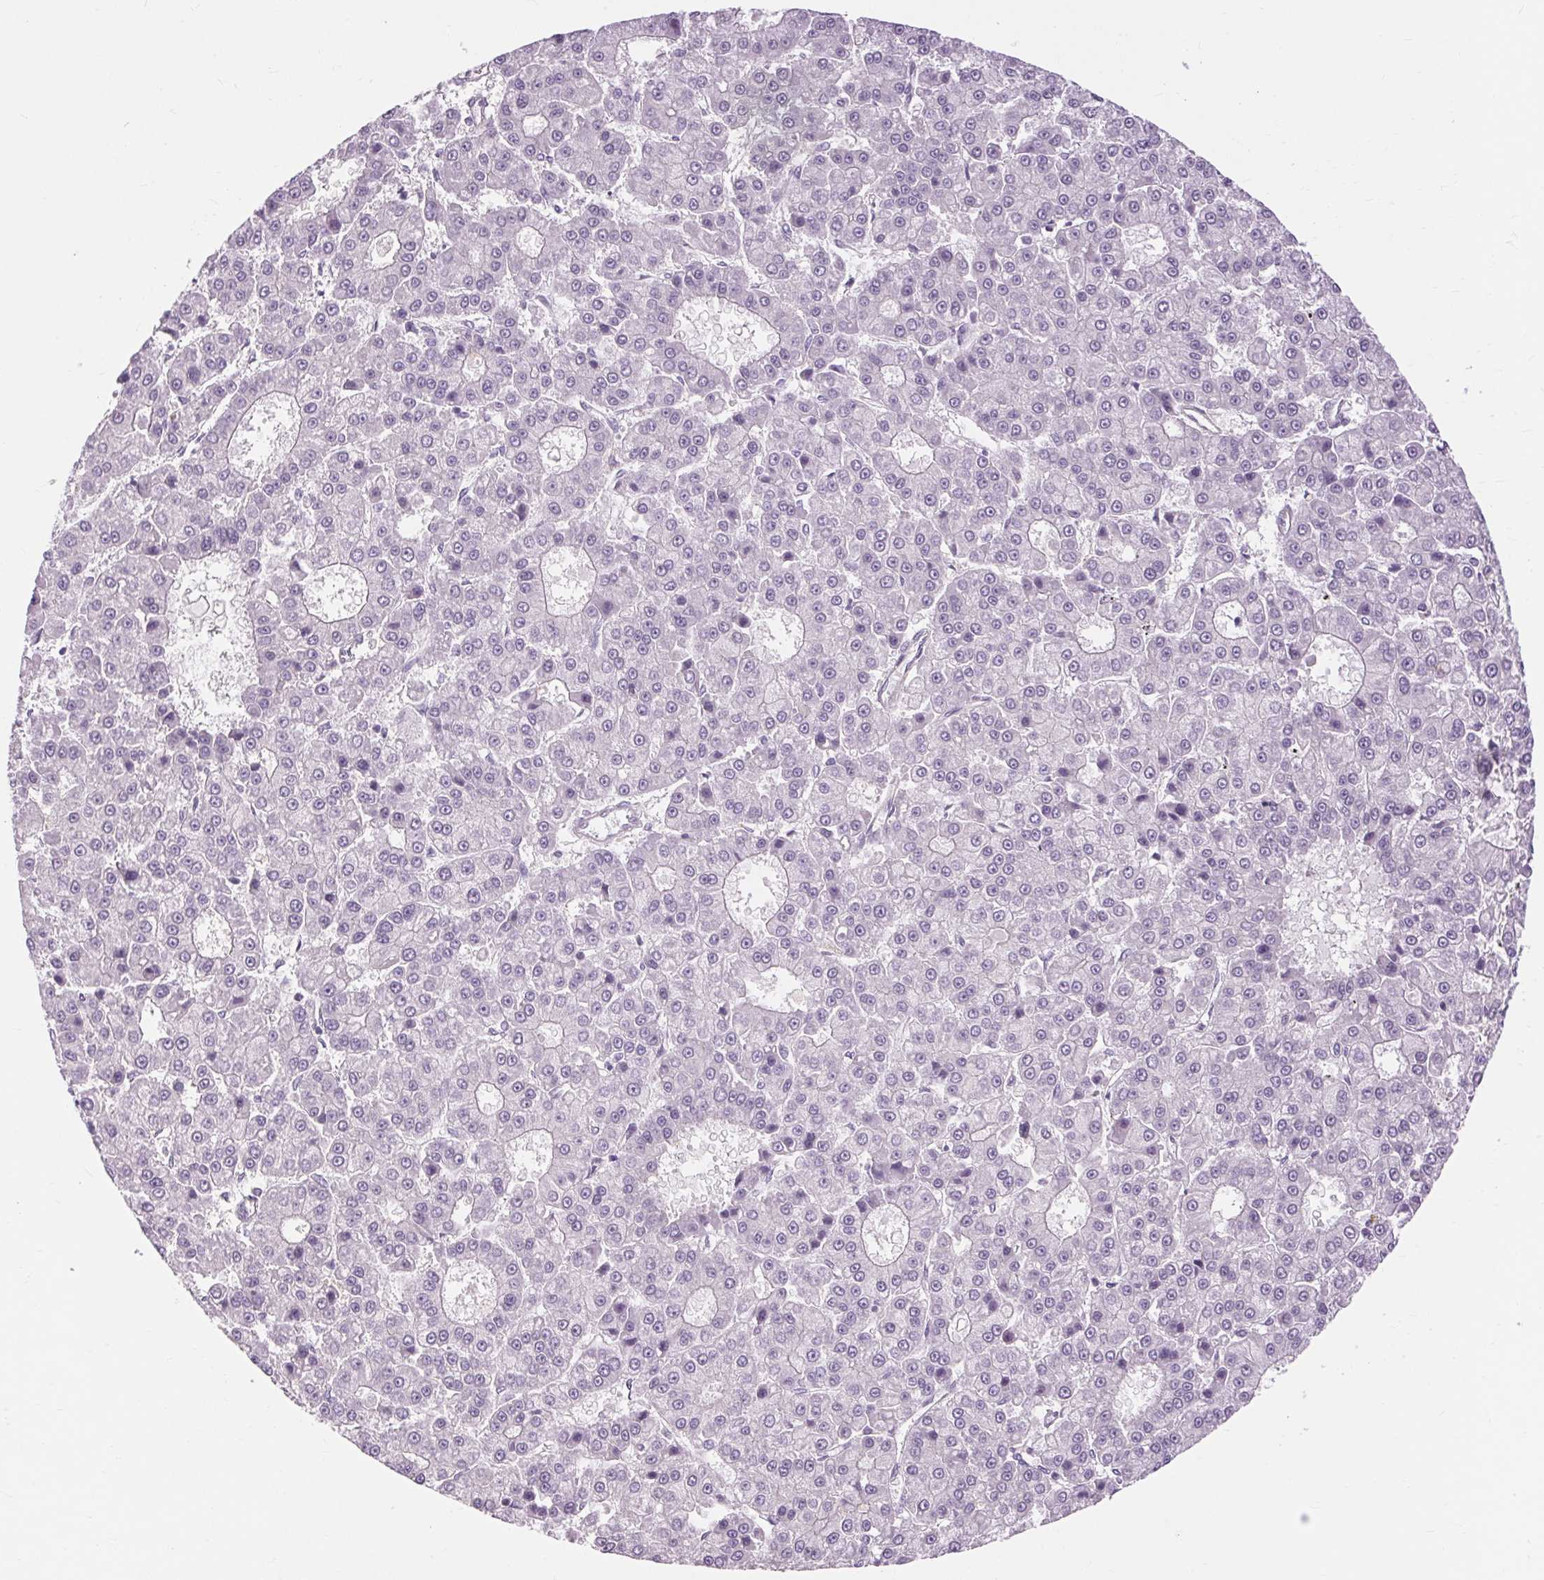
{"staining": {"intensity": "negative", "quantity": "none", "location": "none"}, "tissue": "liver cancer", "cell_type": "Tumor cells", "image_type": "cancer", "snomed": [{"axis": "morphology", "description": "Carcinoma, Hepatocellular, NOS"}, {"axis": "topography", "description": "Liver"}], "caption": "Liver cancer (hepatocellular carcinoma) stained for a protein using immunohistochemistry (IHC) demonstrates no staining tumor cells.", "gene": "TM6SF1", "patient": {"sex": "male", "age": 70}}